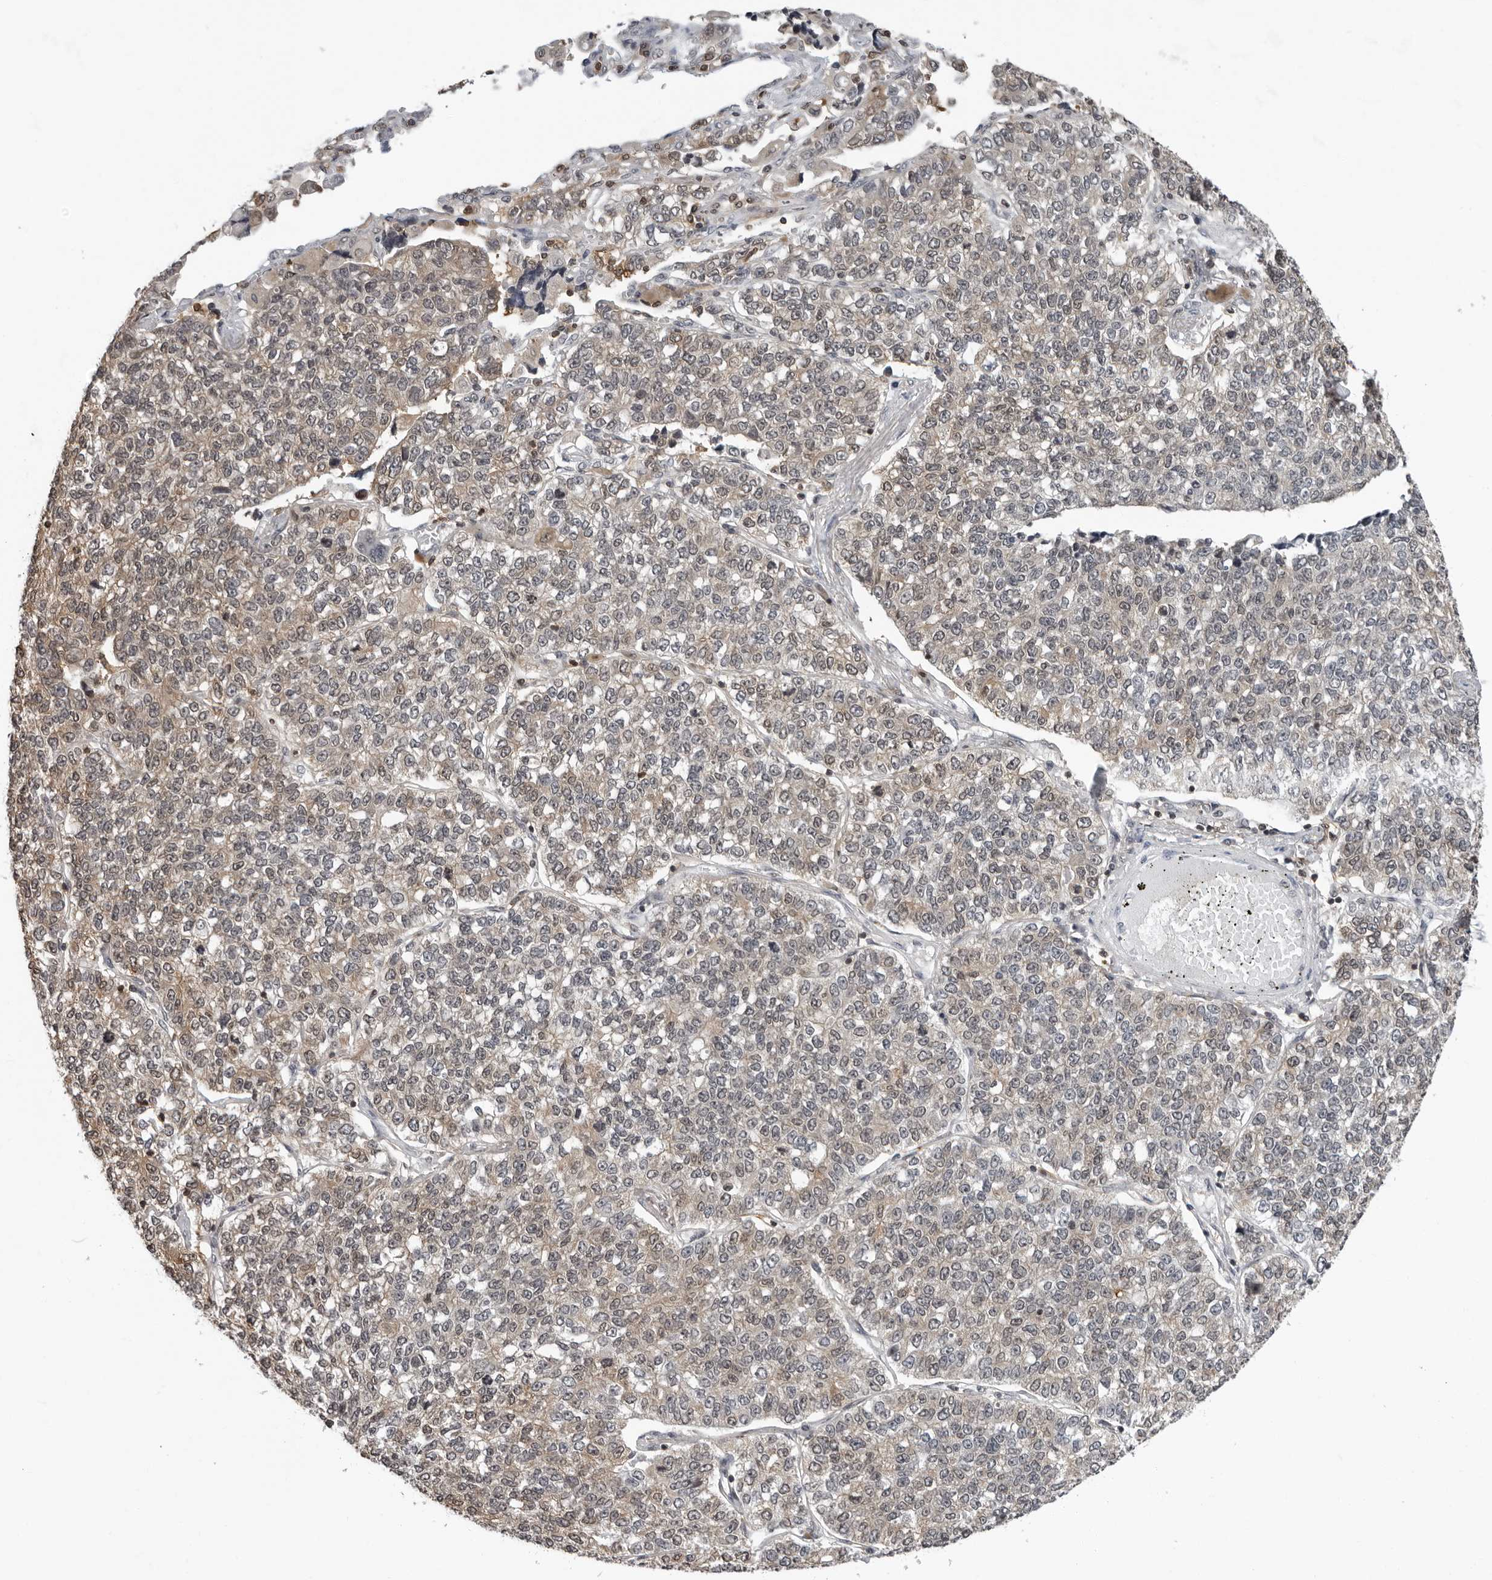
{"staining": {"intensity": "weak", "quantity": ">75%", "location": "cytoplasmic/membranous"}, "tissue": "lung cancer", "cell_type": "Tumor cells", "image_type": "cancer", "snomed": [{"axis": "morphology", "description": "Adenocarcinoma, NOS"}, {"axis": "topography", "description": "Lung"}], "caption": "Immunohistochemistry micrograph of neoplastic tissue: adenocarcinoma (lung) stained using immunohistochemistry (IHC) shows low levels of weak protein expression localized specifically in the cytoplasmic/membranous of tumor cells, appearing as a cytoplasmic/membranous brown color.", "gene": "HSPH1", "patient": {"sex": "male", "age": 49}}